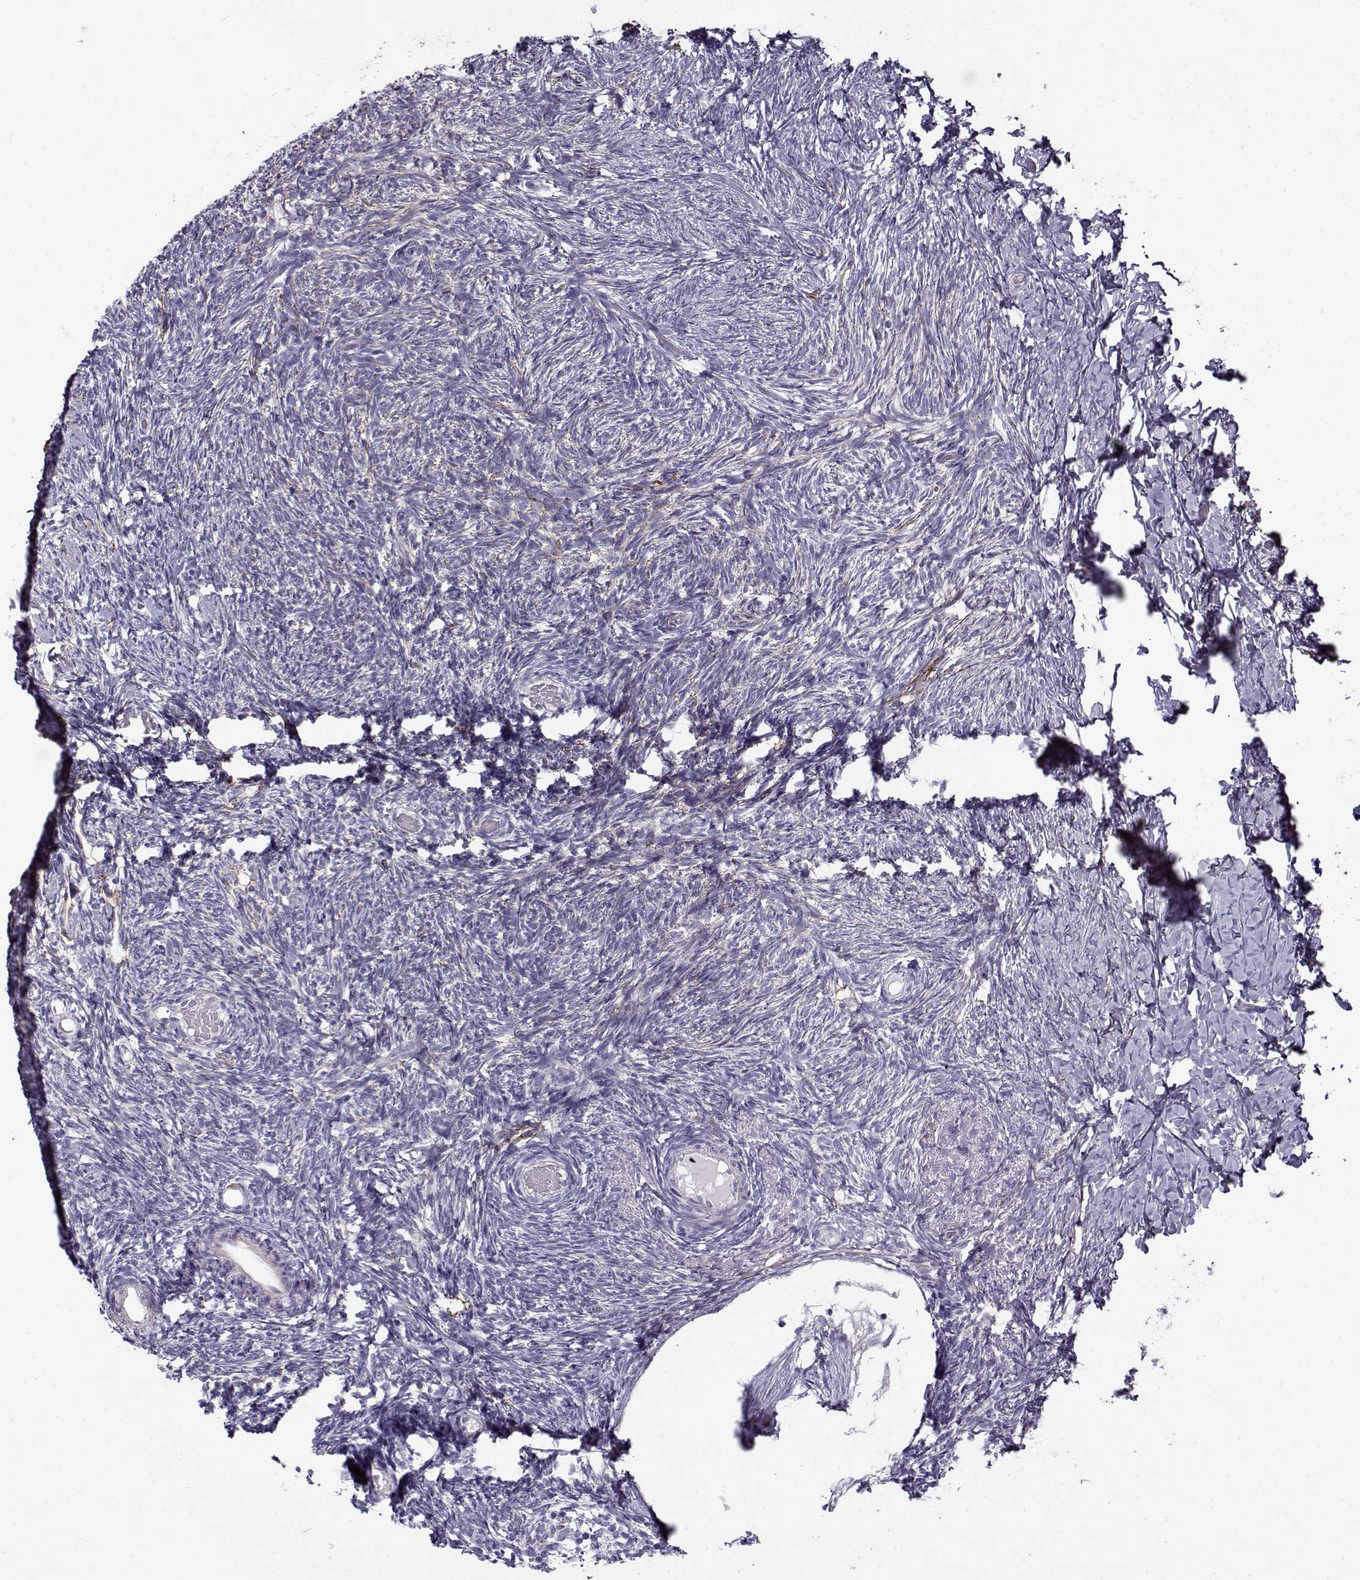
{"staining": {"intensity": "negative", "quantity": "none", "location": "none"}, "tissue": "ovary", "cell_type": "Follicle cells", "image_type": "normal", "snomed": [{"axis": "morphology", "description": "Normal tissue, NOS"}, {"axis": "topography", "description": "Ovary"}], "caption": "The image demonstrates no significant staining in follicle cells of ovary.", "gene": "GTSF1L", "patient": {"sex": "female", "age": 39}}